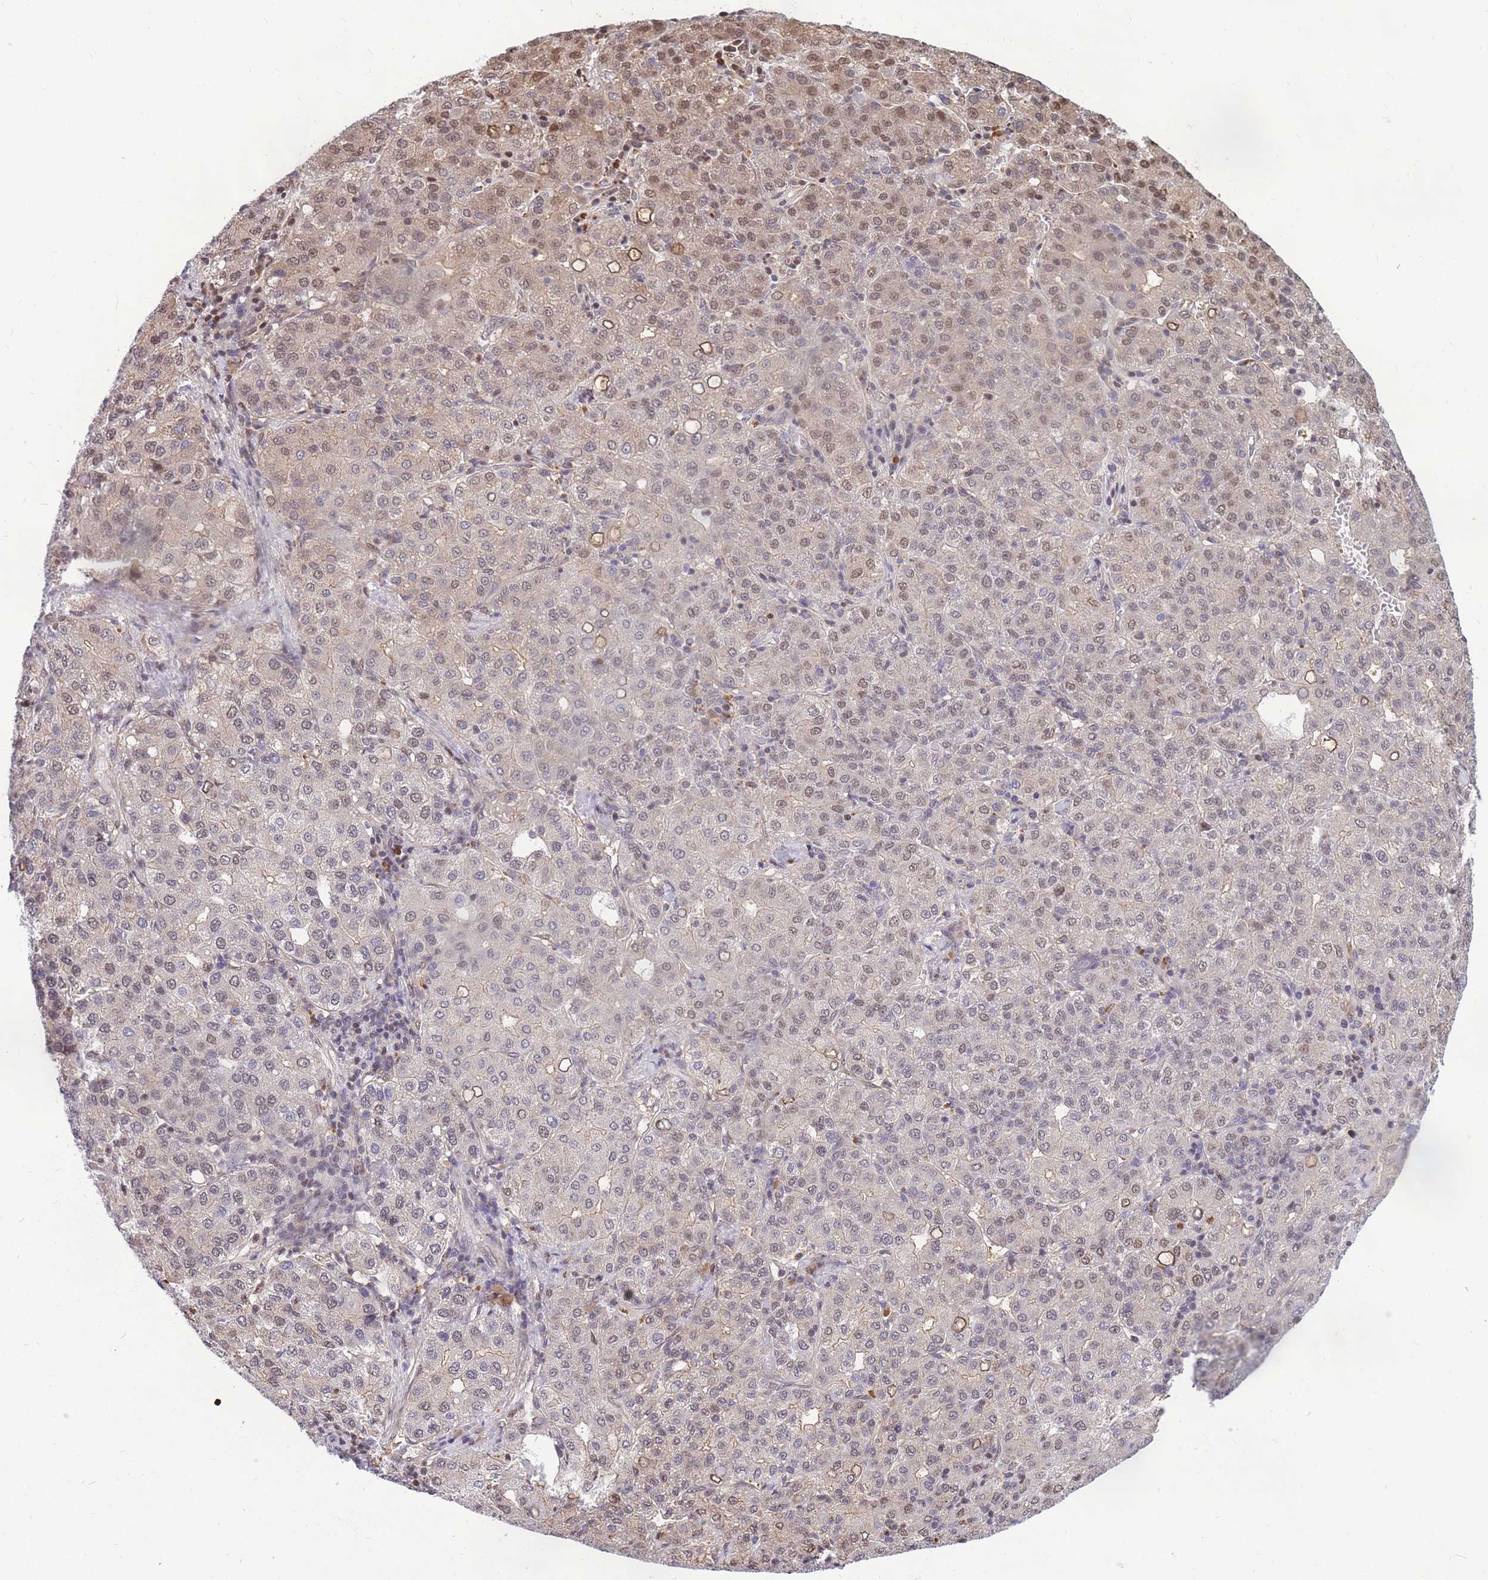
{"staining": {"intensity": "moderate", "quantity": "<25%", "location": "cytoplasmic/membranous,nuclear"}, "tissue": "liver cancer", "cell_type": "Tumor cells", "image_type": "cancer", "snomed": [{"axis": "morphology", "description": "Carcinoma, Hepatocellular, NOS"}, {"axis": "topography", "description": "Liver"}], "caption": "Immunohistochemistry (DAB (3,3'-diaminobenzidine)) staining of hepatocellular carcinoma (liver) displays moderate cytoplasmic/membranous and nuclear protein expression in approximately <25% of tumor cells. (IHC, brightfield microscopy, high magnification).", "gene": "CRACD", "patient": {"sex": "male", "age": 65}}